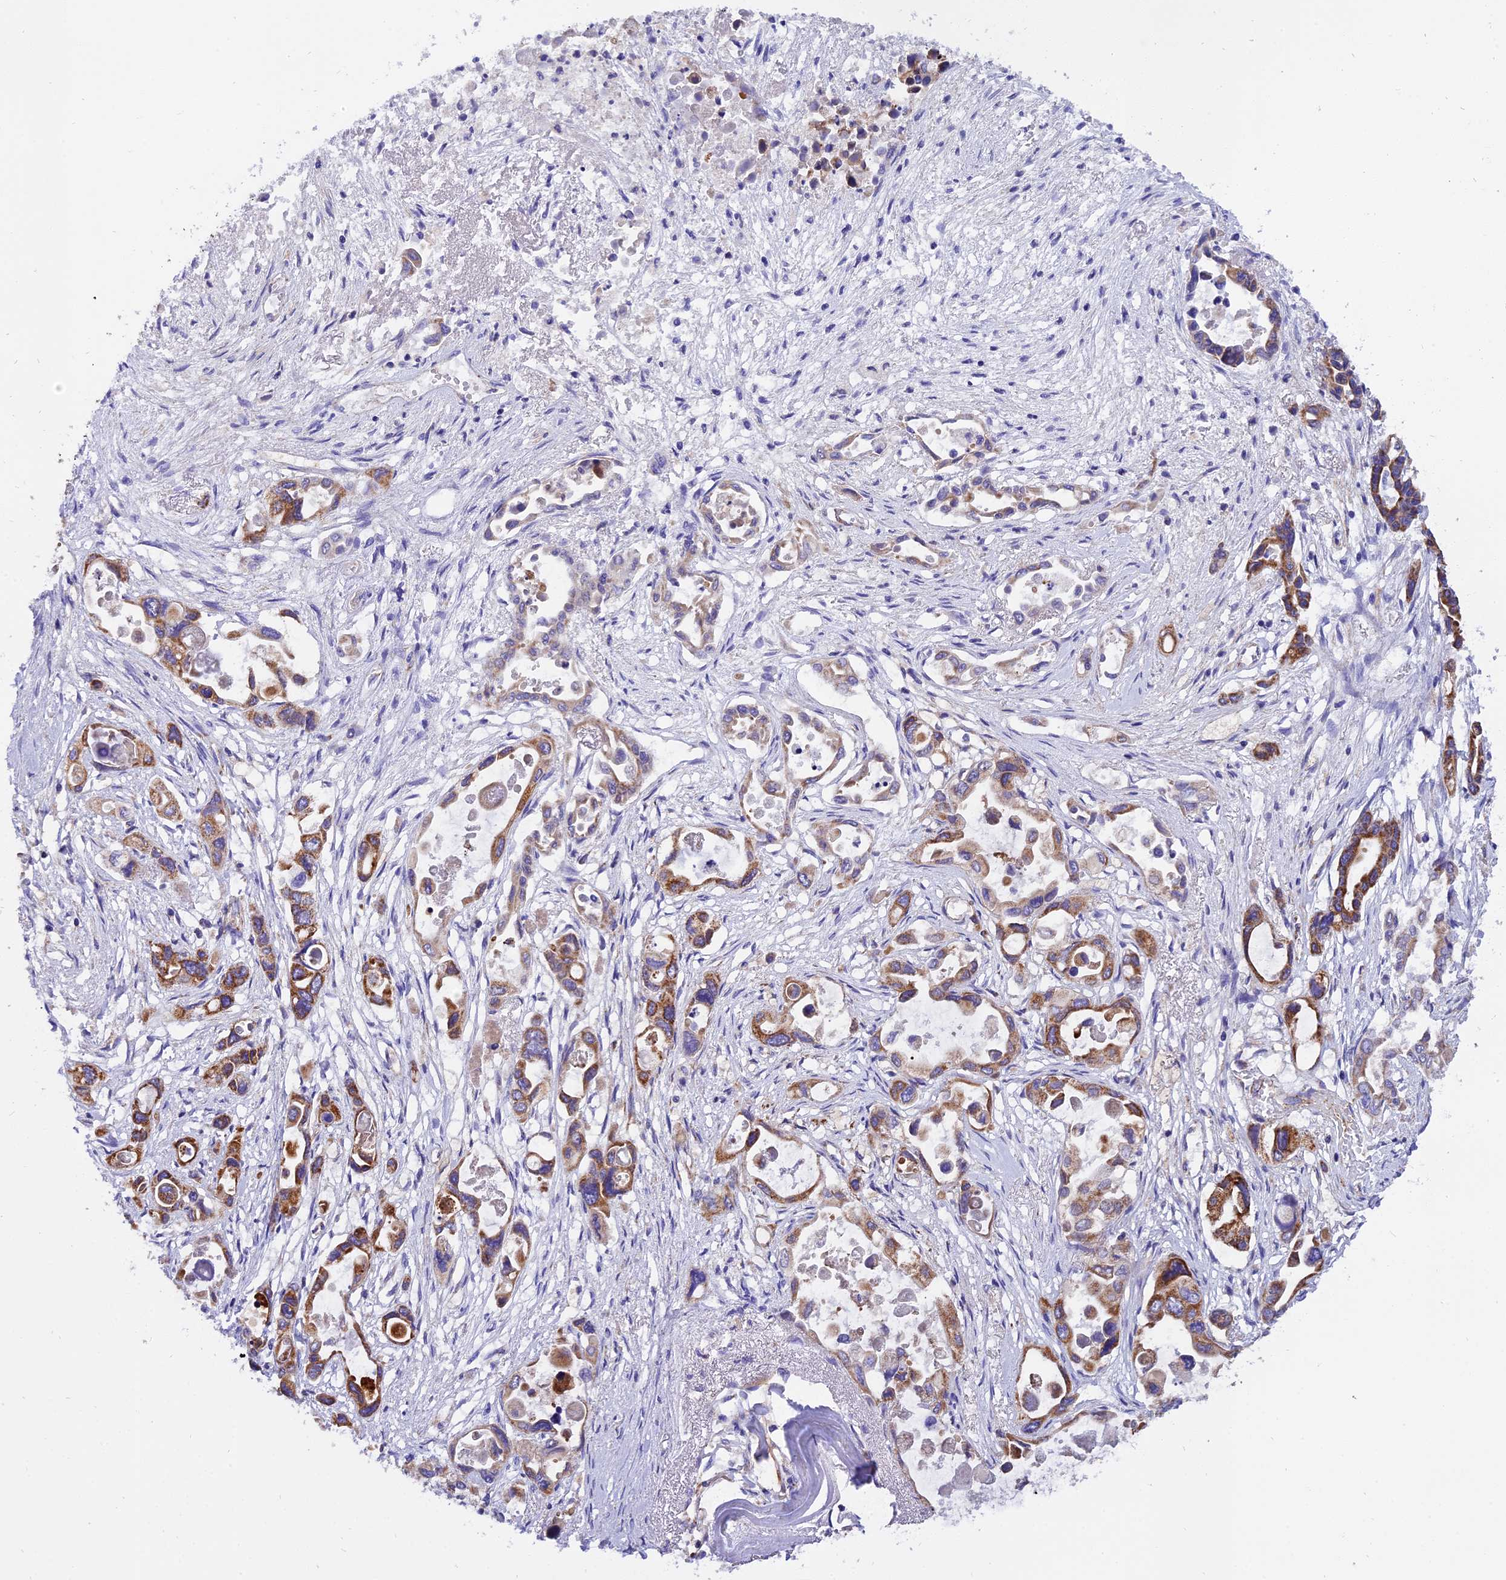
{"staining": {"intensity": "moderate", "quantity": ">75%", "location": "cytoplasmic/membranous"}, "tissue": "pancreatic cancer", "cell_type": "Tumor cells", "image_type": "cancer", "snomed": [{"axis": "morphology", "description": "Adenocarcinoma, NOS"}, {"axis": "topography", "description": "Pancreas"}], "caption": "A micrograph showing moderate cytoplasmic/membranous staining in about >75% of tumor cells in pancreatic cancer (adenocarcinoma), as visualized by brown immunohistochemical staining.", "gene": "MRPS34", "patient": {"sex": "male", "age": 92}}